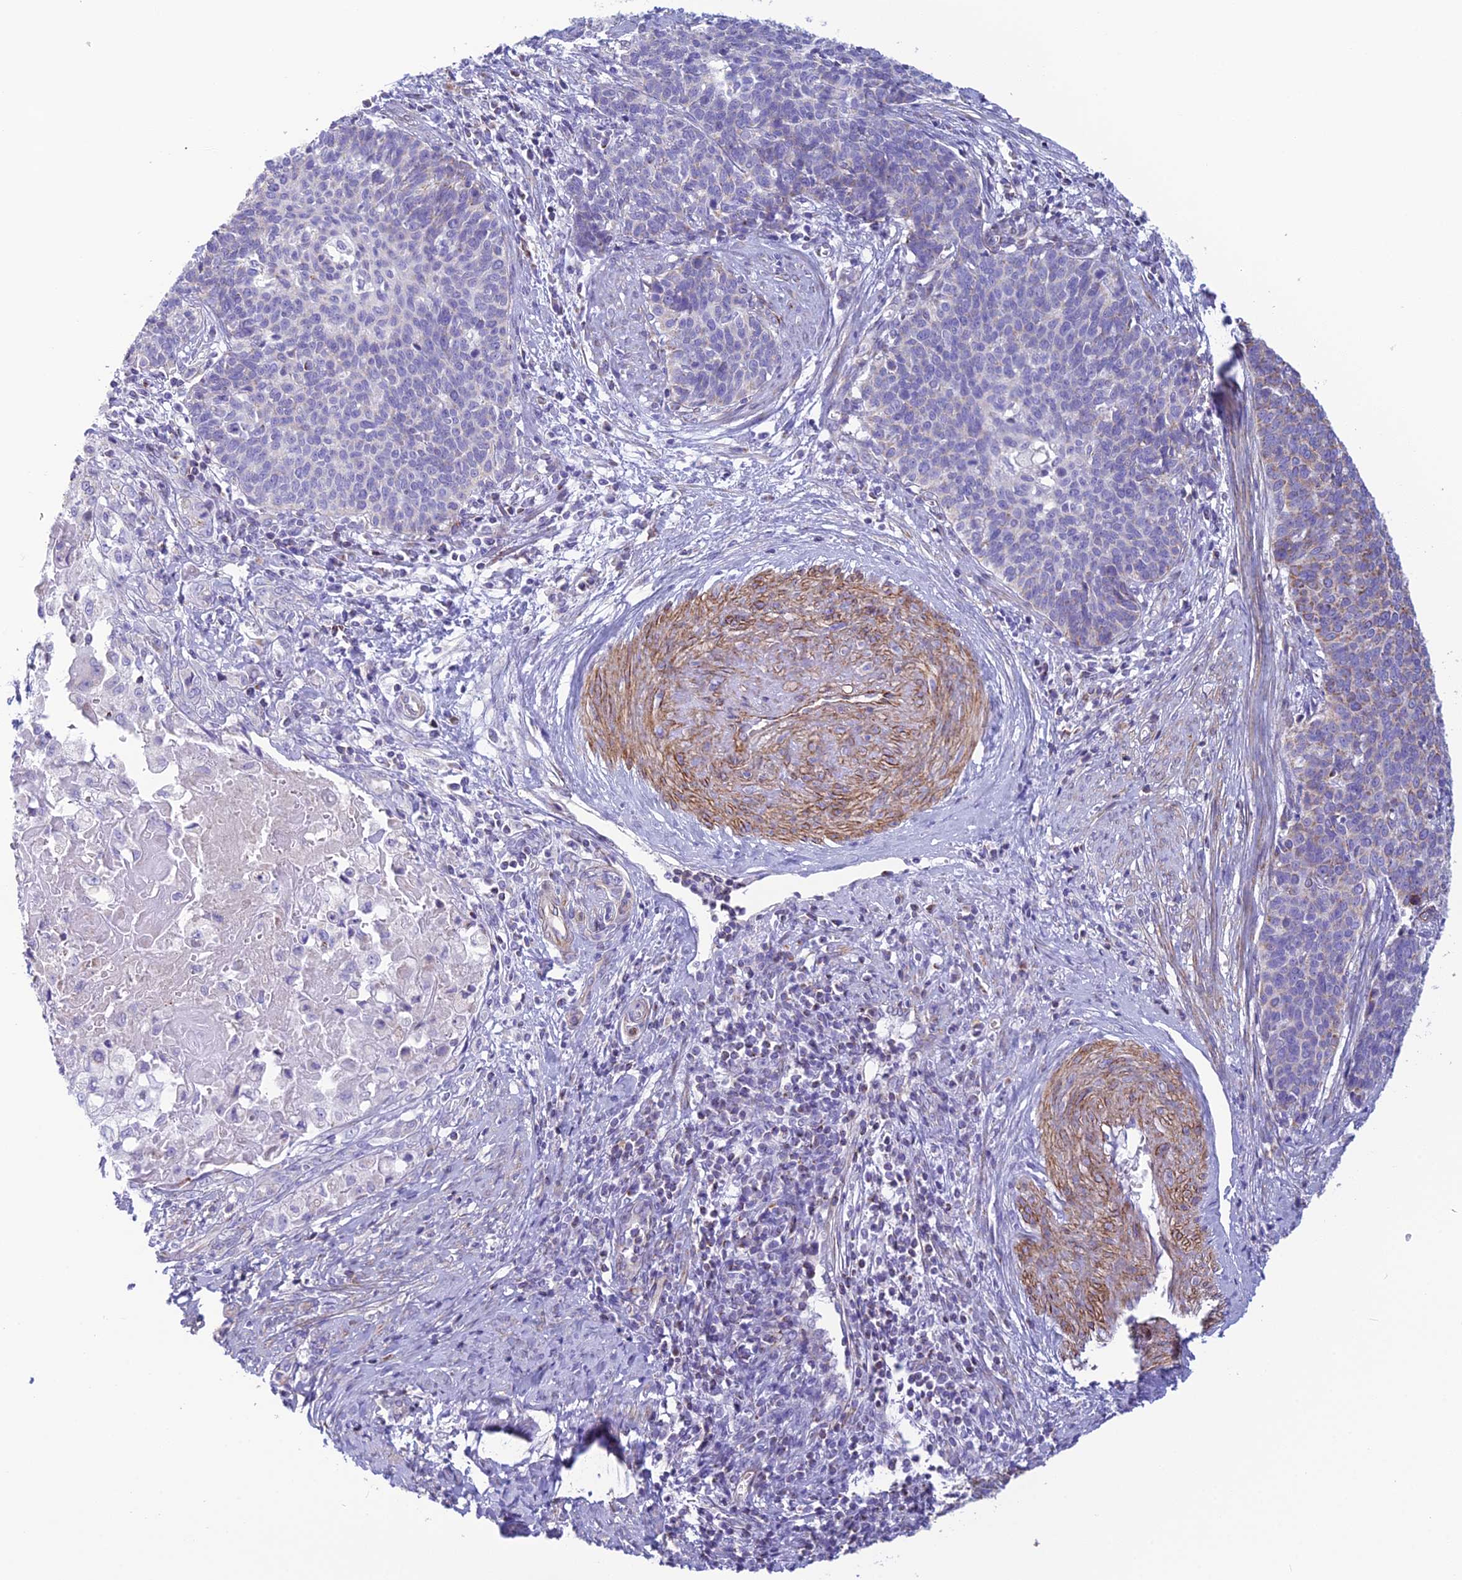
{"staining": {"intensity": "moderate", "quantity": "25%-75%", "location": "cytoplasmic/membranous"}, "tissue": "cervical cancer", "cell_type": "Tumor cells", "image_type": "cancer", "snomed": [{"axis": "morphology", "description": "Squamous cell carcinoma, NOS"}, {"axis": "topography", "description": "Cervix"}], "caption": "High-power microscopy captured an immunohistochemistry (IHC) photomicrograph of cervical squamous cell carcinoma, revealing moderate cytoplasmic/membranous positivity in about 25%-75% of tumor cells.", "gene": "POMGNT1", "patient": {"sex": "female", "age": 39}}